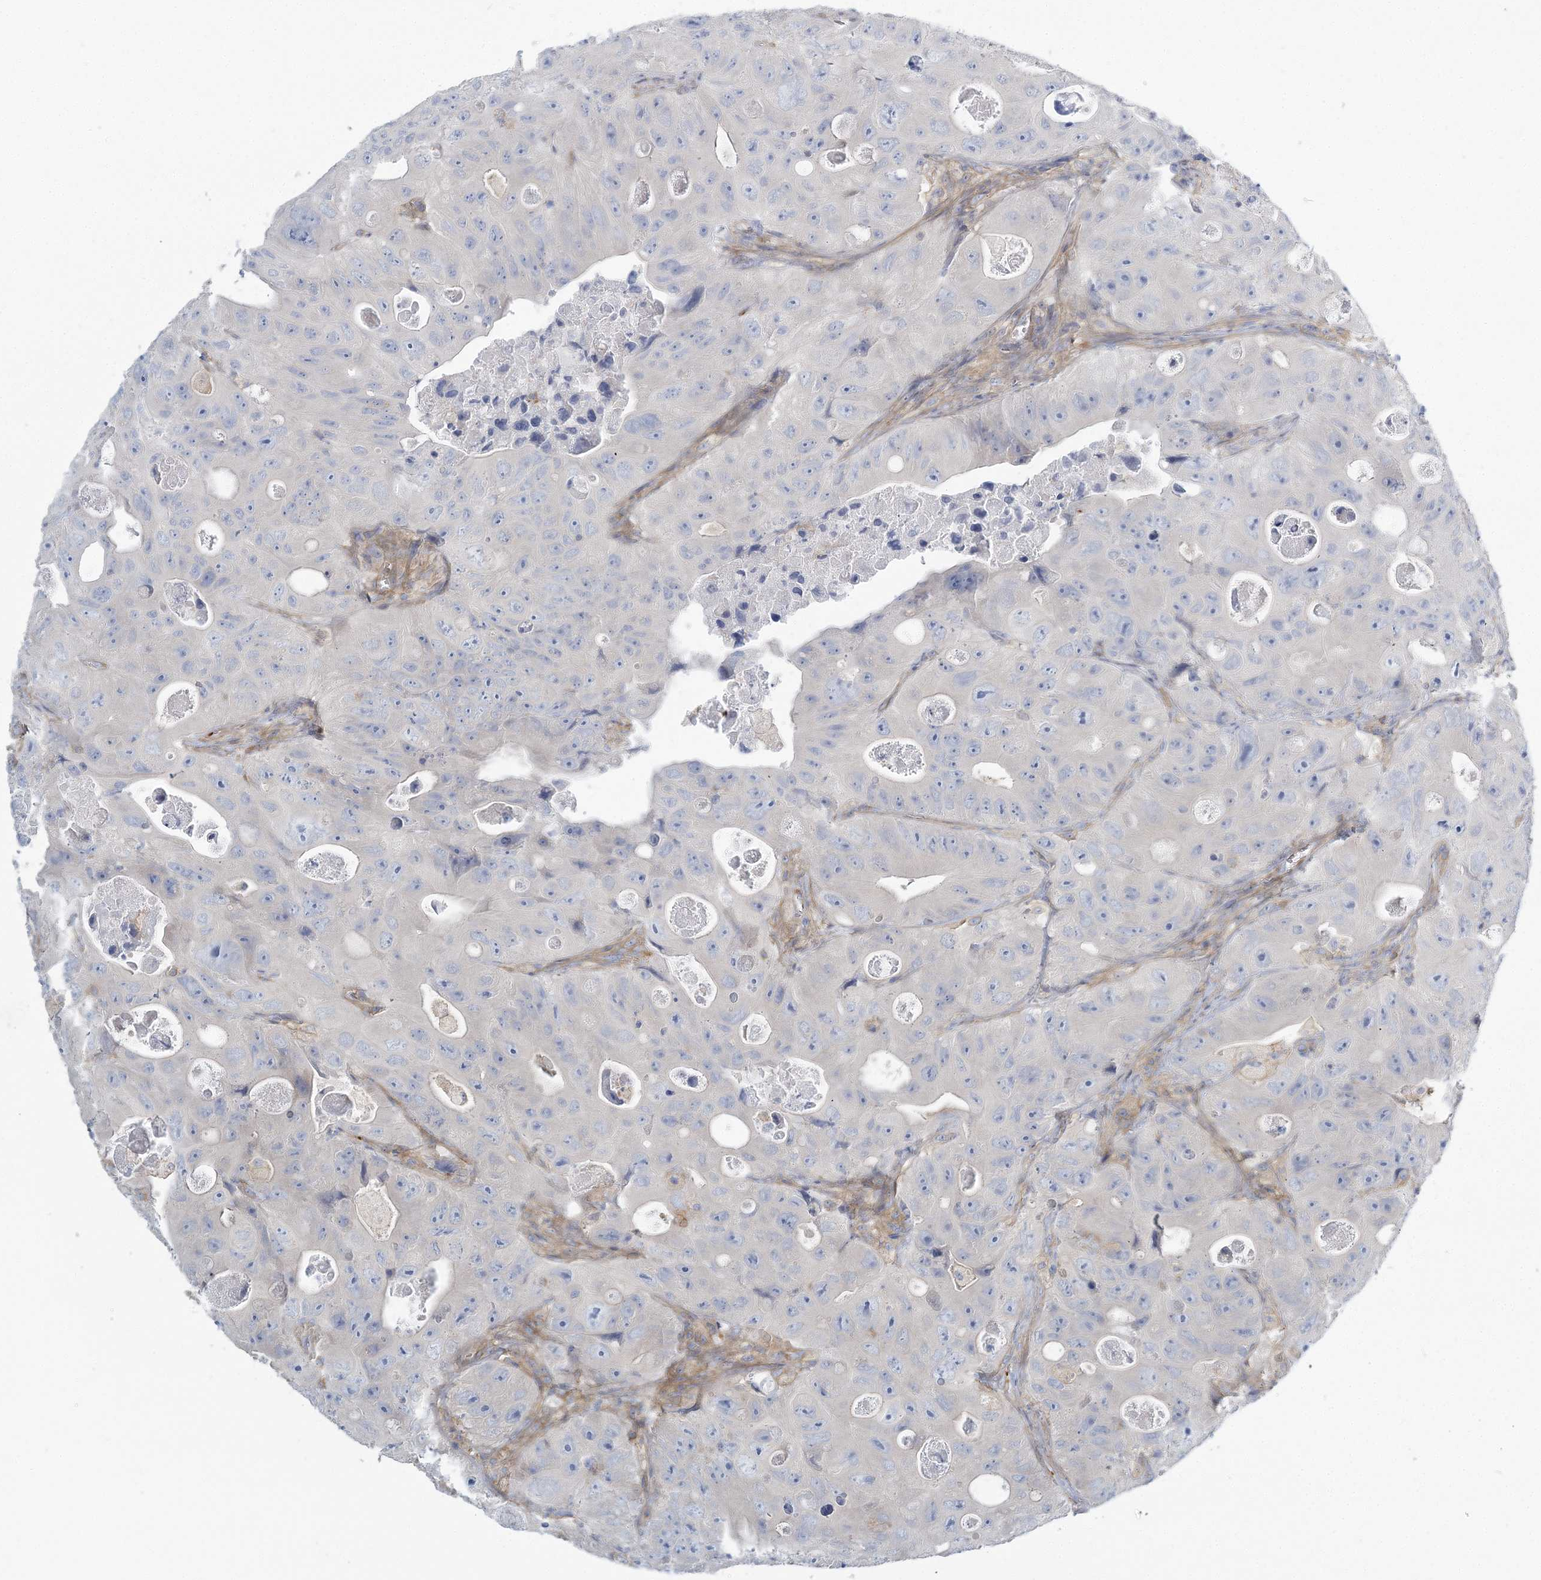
{"staining": {"intensity": "negative", "quantity": "none", "location": "none"}, "tissue": "colorectal cancer", "cell_type": "Tumor cells", "image_type": "cancer", "snomed": [{"axis": "morphology", "description": "Adenocarcinoma, NOS"}, {"axis": "topography", "description": "Colon"}], "caption": "Micrograph shows no protein staining in tumor cells of colorectal cancer (adenocarcinoma) tissue.", "gene": "CUEDC2", "patient": {"sex": "female", "age": 46}}